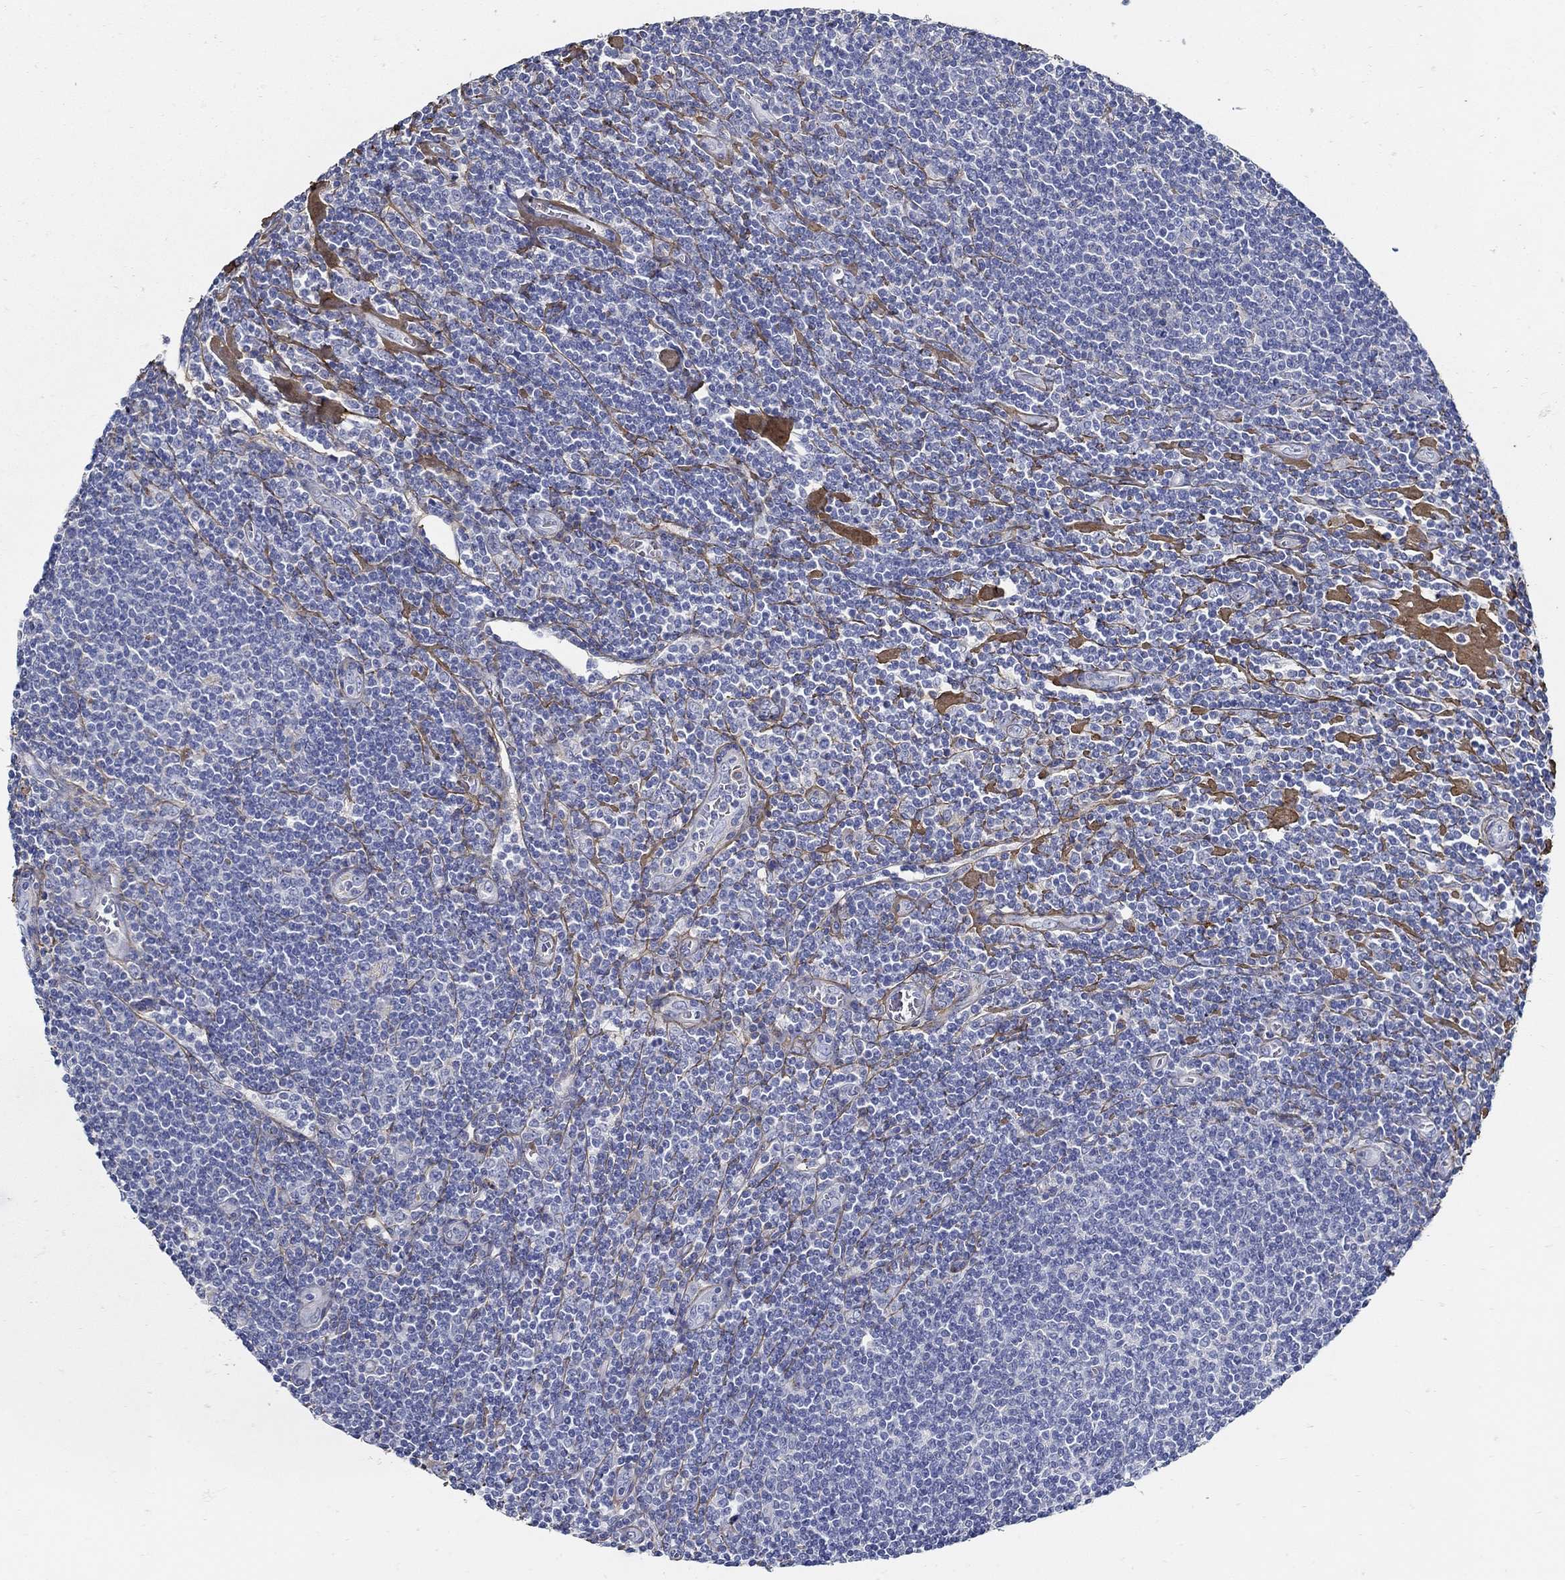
{"staining": {"intensity": "negative", "quantity": "none", "location": "none"}, "tissue": "lymphoma", "cell_type": "Tumor cells", "image_type": "cancer", "snomed": [{"axis": "morphology", "description": "Hodgkin's disease, NOS"}, {"axis": "topography", "description": "Lymph node"}], "caption": "A micrograph of lymphoma stained for a protein demonstrates no brown staining in tumor cells. (IHC, brightfield microscopy, high magnification).", "gene": "TGFBI", "patient": {"sex": "male", "age": 40}}